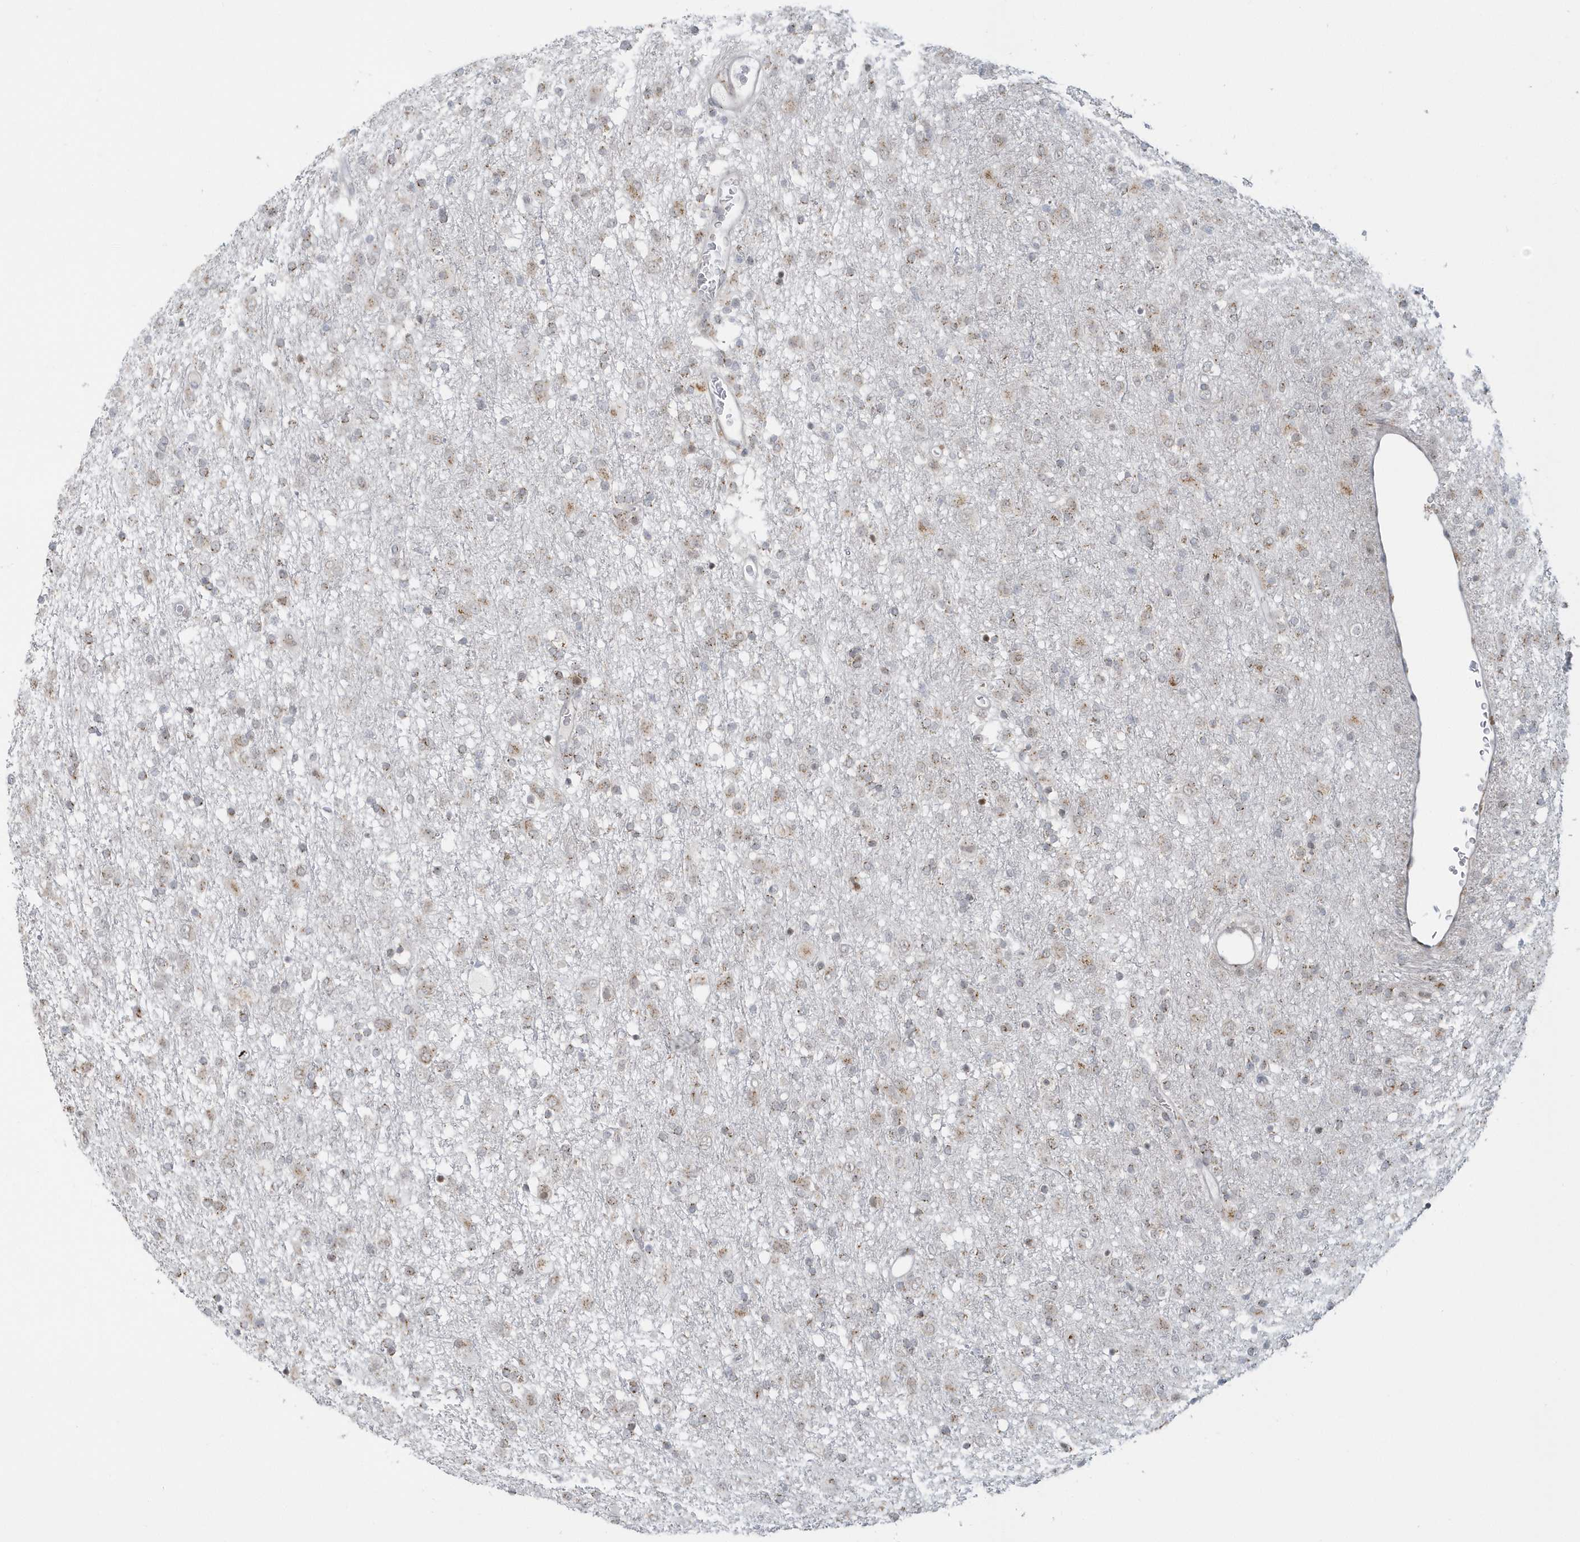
{"staining": {"intensity": "weak", "quantity": "<25%", "location": "cytoplasmic/membranous"}, "tissue": "glioma", "cell_type": "Tumor cells", "image_type": "cancer", "snomed": [{"axis": "morphology", "description": "Glioma, malignant, Low grade"}, {"axis": "topography", "description": "Brain"}], "caption": "Tumor cells show no significant protein positivity in glioma.", "gene": "DHFR", "patient": {"sex": "male", "age": 65}}